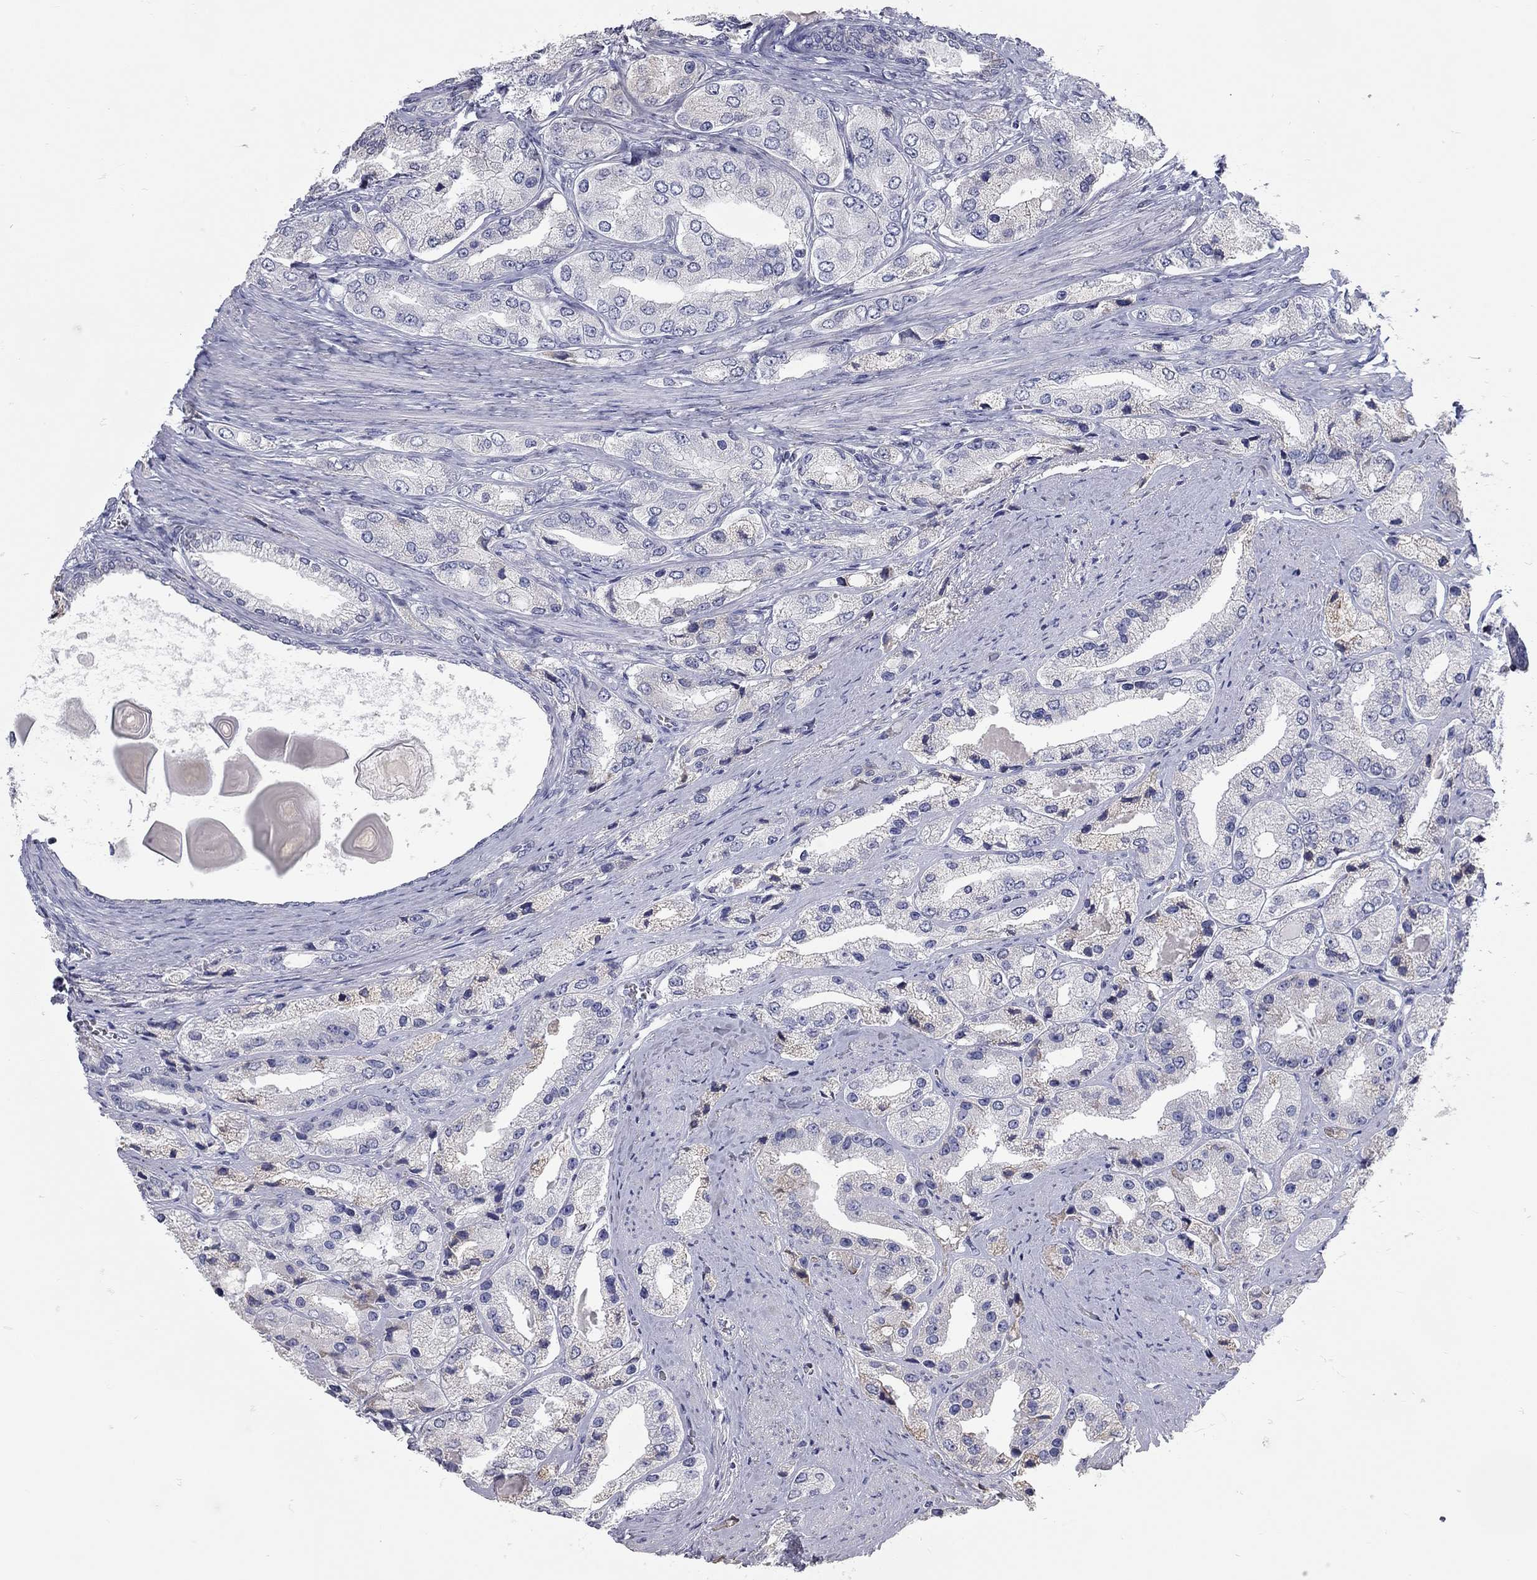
{"staining": {"intensity": "negative", "quantity": "none", "location": "none"}, "tissue": "prostate cancer", "cell_type": "Tumor cells", "image_type": "cancer", "snomed": [{"axis": "morphology", "description": "Adenocarcinoma, Low grade"}, {"axis": "topography", "description": "Prostate"}], "caption": "A micrograph of prostate cancer (adenocarcinoma (low-grade)) stained for a protein demonstrates no brown staining in tumor cells.", "gene": "XAGE2", "patient": {"sex": "male", "age": 69}}